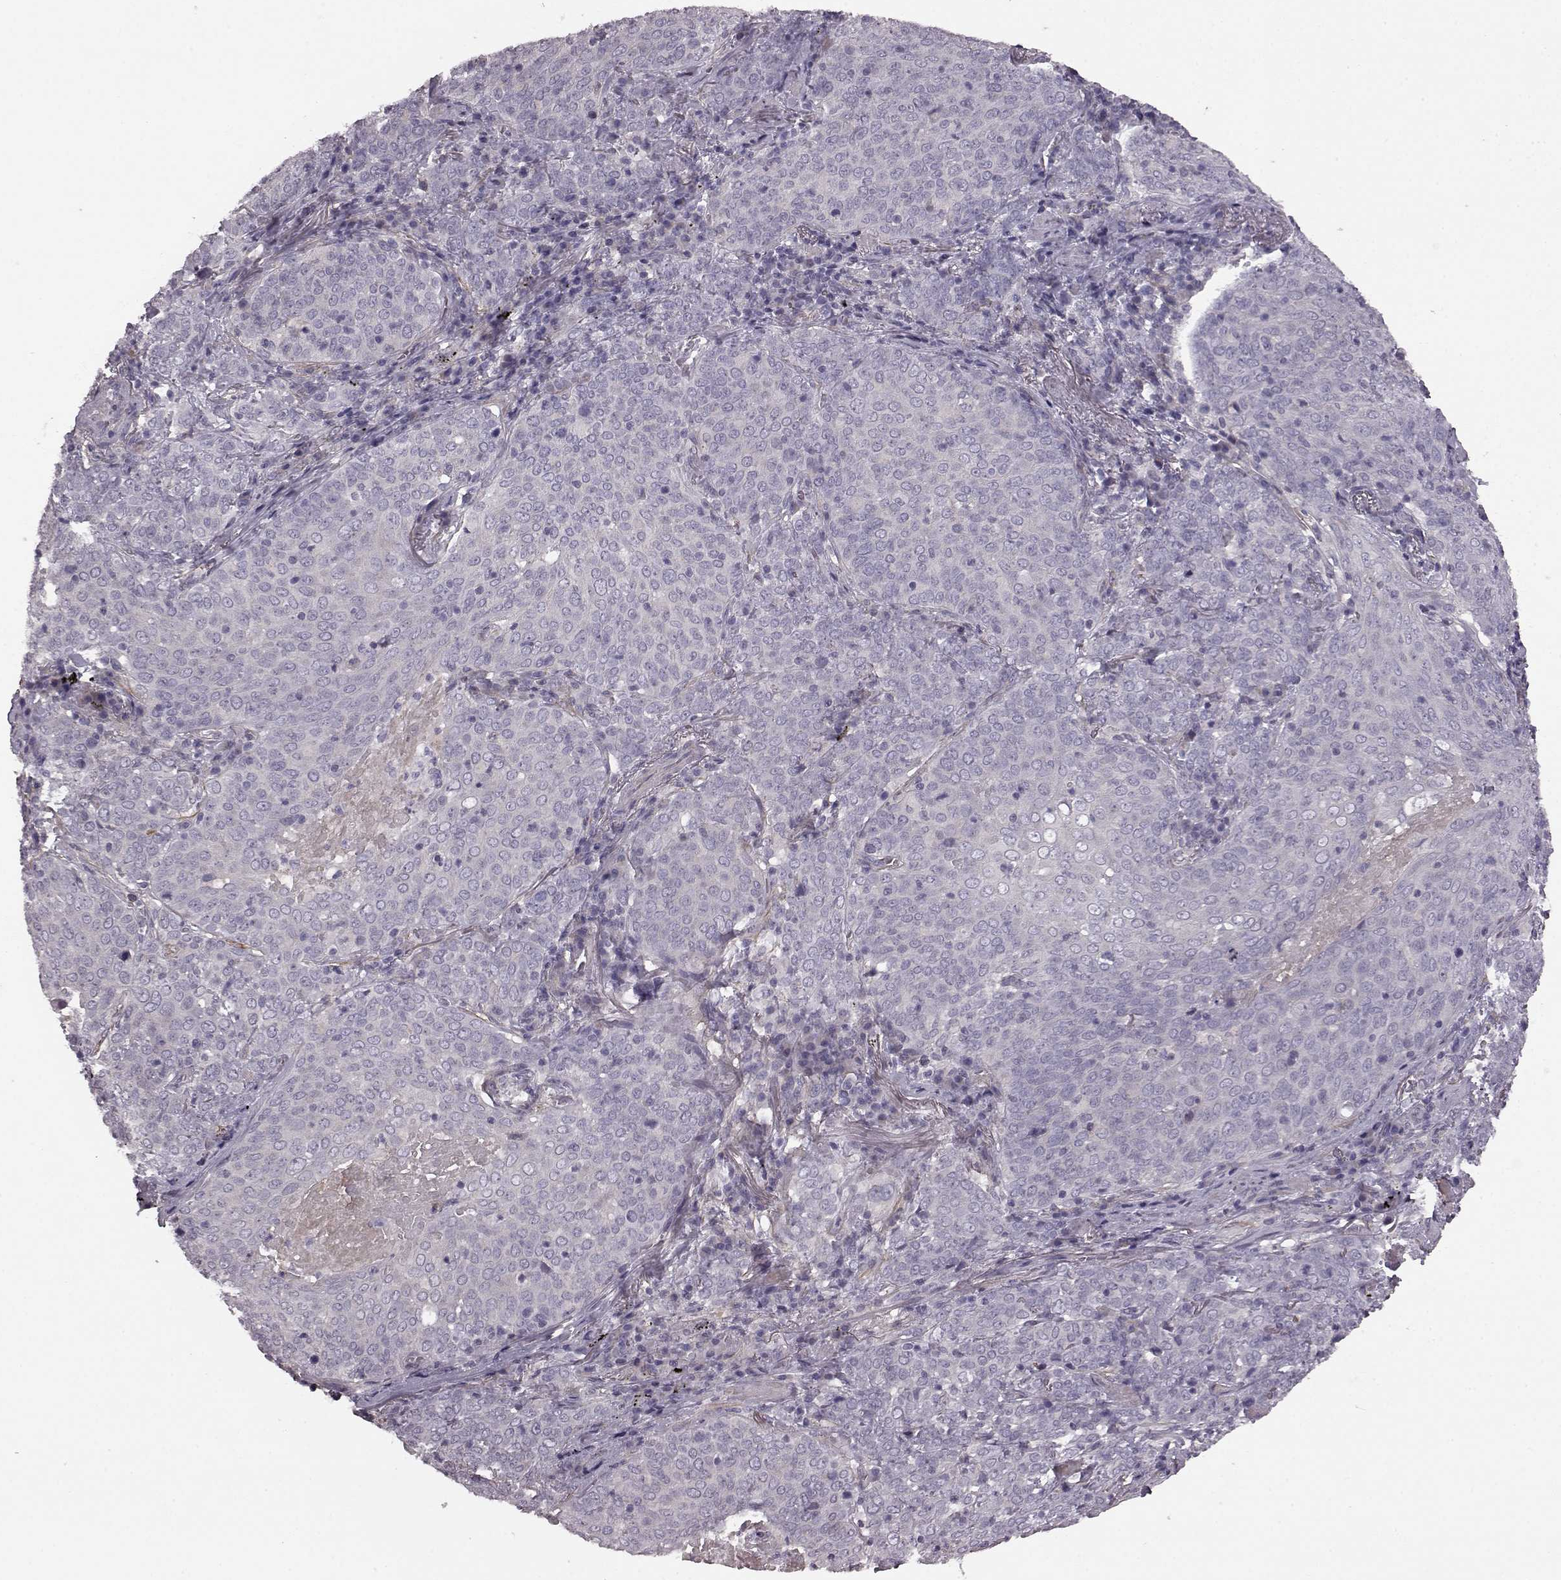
{"staining": {"intensity": "negative", "quantity": "none", "location": "none"}, "tissue": "lung cancer", "cell_type": "Tumor cells", "image_type": "cancer", "snomed": [{"axis": "morphology", "description": "Squamous cell carcinoma, NOS"}, {"axis": "topography", "description": "Lung"}], "caption": "Immunohistochemical staining of squamous cell carcinoma (lung) demonstrates no significant staining in tumor cells.", "gene": "GRK1", "patient": {"sex": "male", "age": 82}}